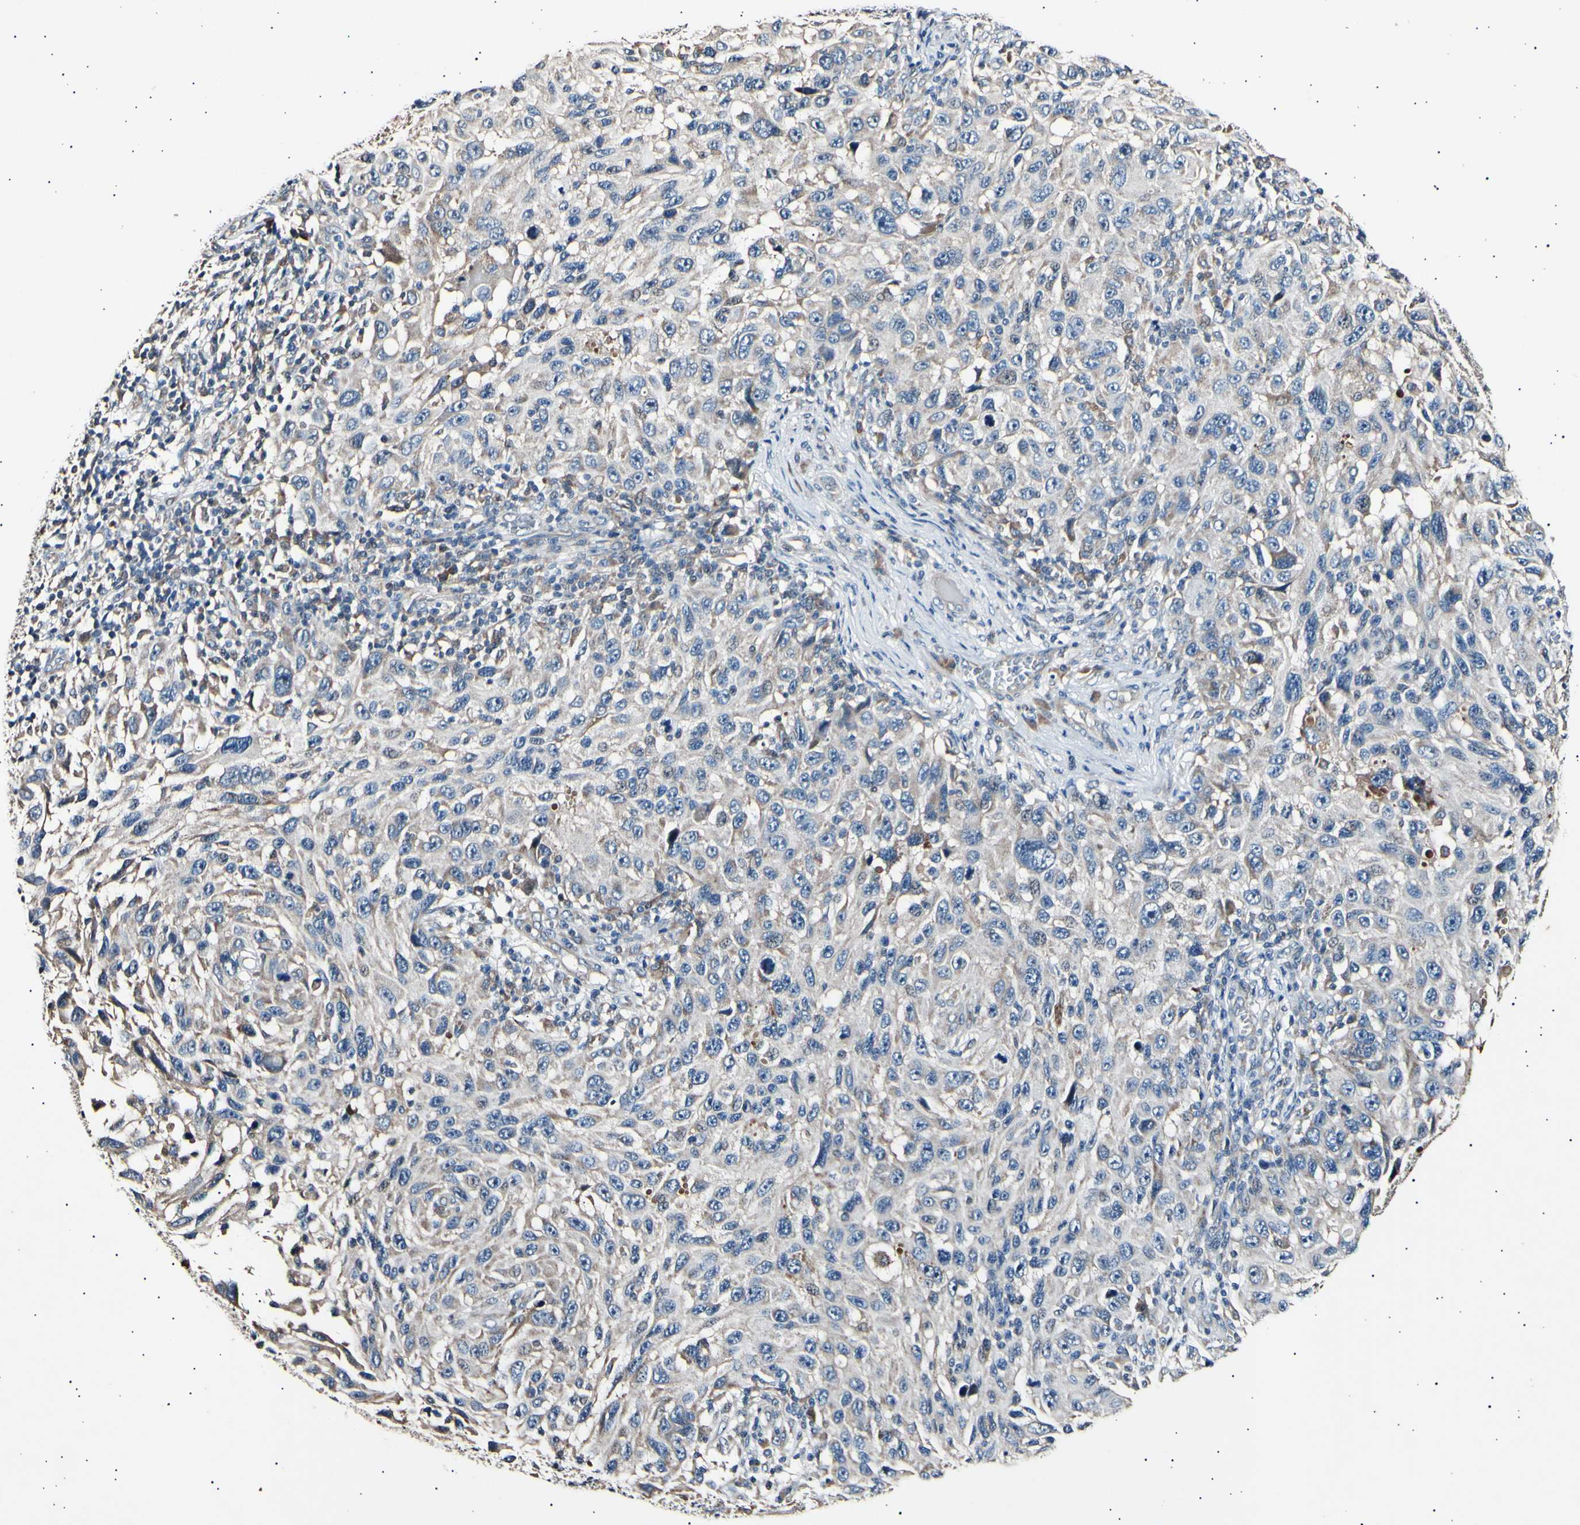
{"staining": {"intensity": "negative", "quantity": "none", "location": "none"}, "tissue": "melanoma", "cell_type": "Tumor cells", "image_type": "cancer", "snomed": [{"axis": "morphology", "description": "Malignant melanoma, NOS"}, {"axis": "topography", "description": "Skin"}], "caption": "This image is of melanoma stained with IHC to label a protein in brown with the nuclei are counter-stained blue. There is no positivity in tumor cells. (Brightfield microscopy of DAB immunohistochemistry (IHC) at high magnification).", "gene": "ITGA6", "patient": {"sex": "male", "age": 53}}